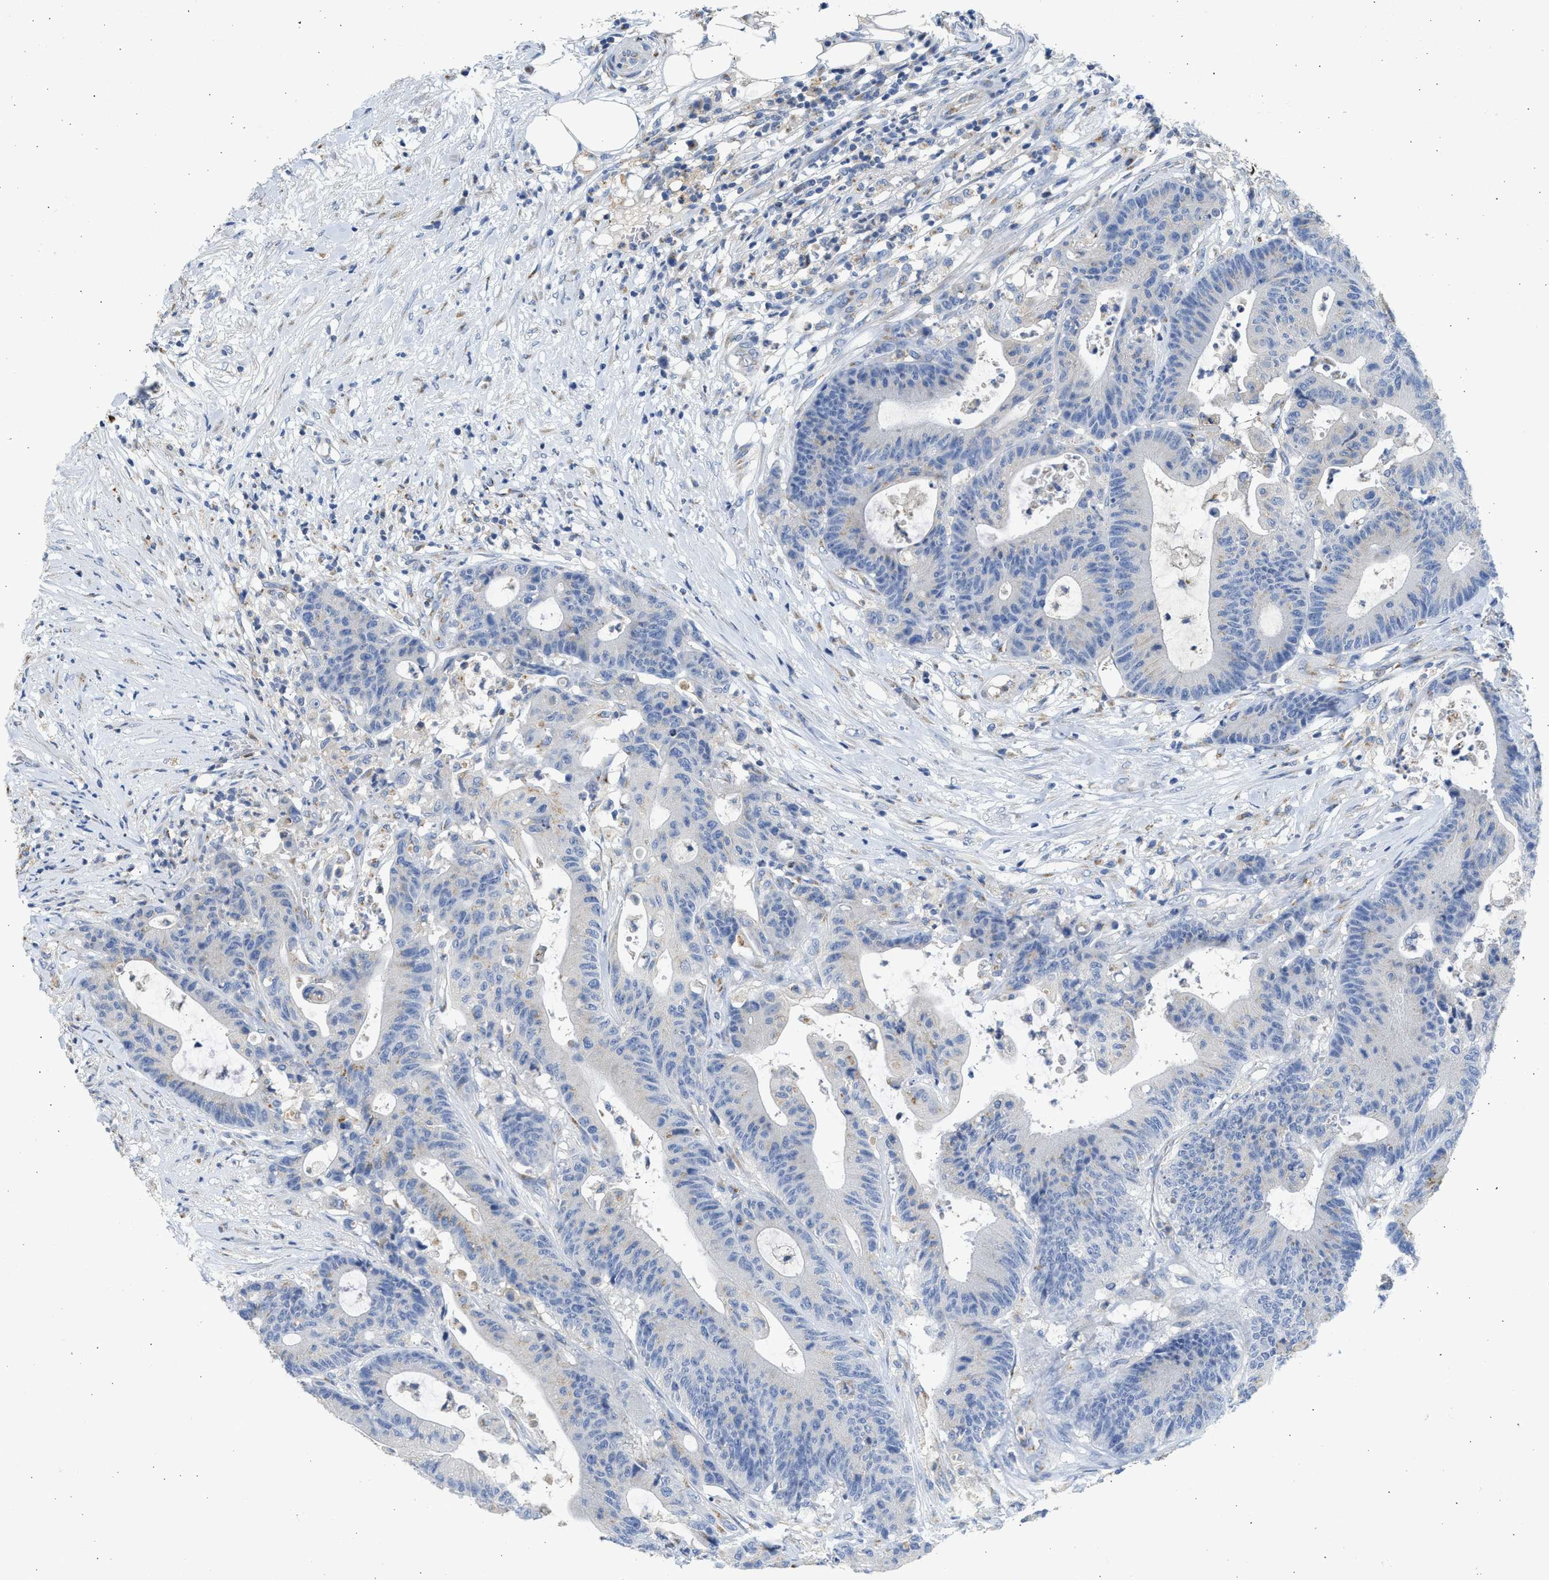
{"staining": {"intensity": "moderate", "quantity": "<25%", "location": "cytoplasmic/membranous"}, "tissue": "colorectal cancer", "cell_type": "Tumor cells", "image_type": "cancer", "snomed": [{"axis": "morphology", "description": "Adenocarcinoma, NOS"}, {"axis": "topography", "description": "Colon"}], "caption": "Protein expression analysis of human colorectal cancer (adenocarcinoma) reveals moderate cytoplasmic/membranous positivity in approximately <25% of tumor cells. (DAB (3,3'-diaminobenzidine) IHC, brown staining for protein, blue staining for nuclei).", "gene": "IPO8", "patient": {"sex": "female", "age": 84}}